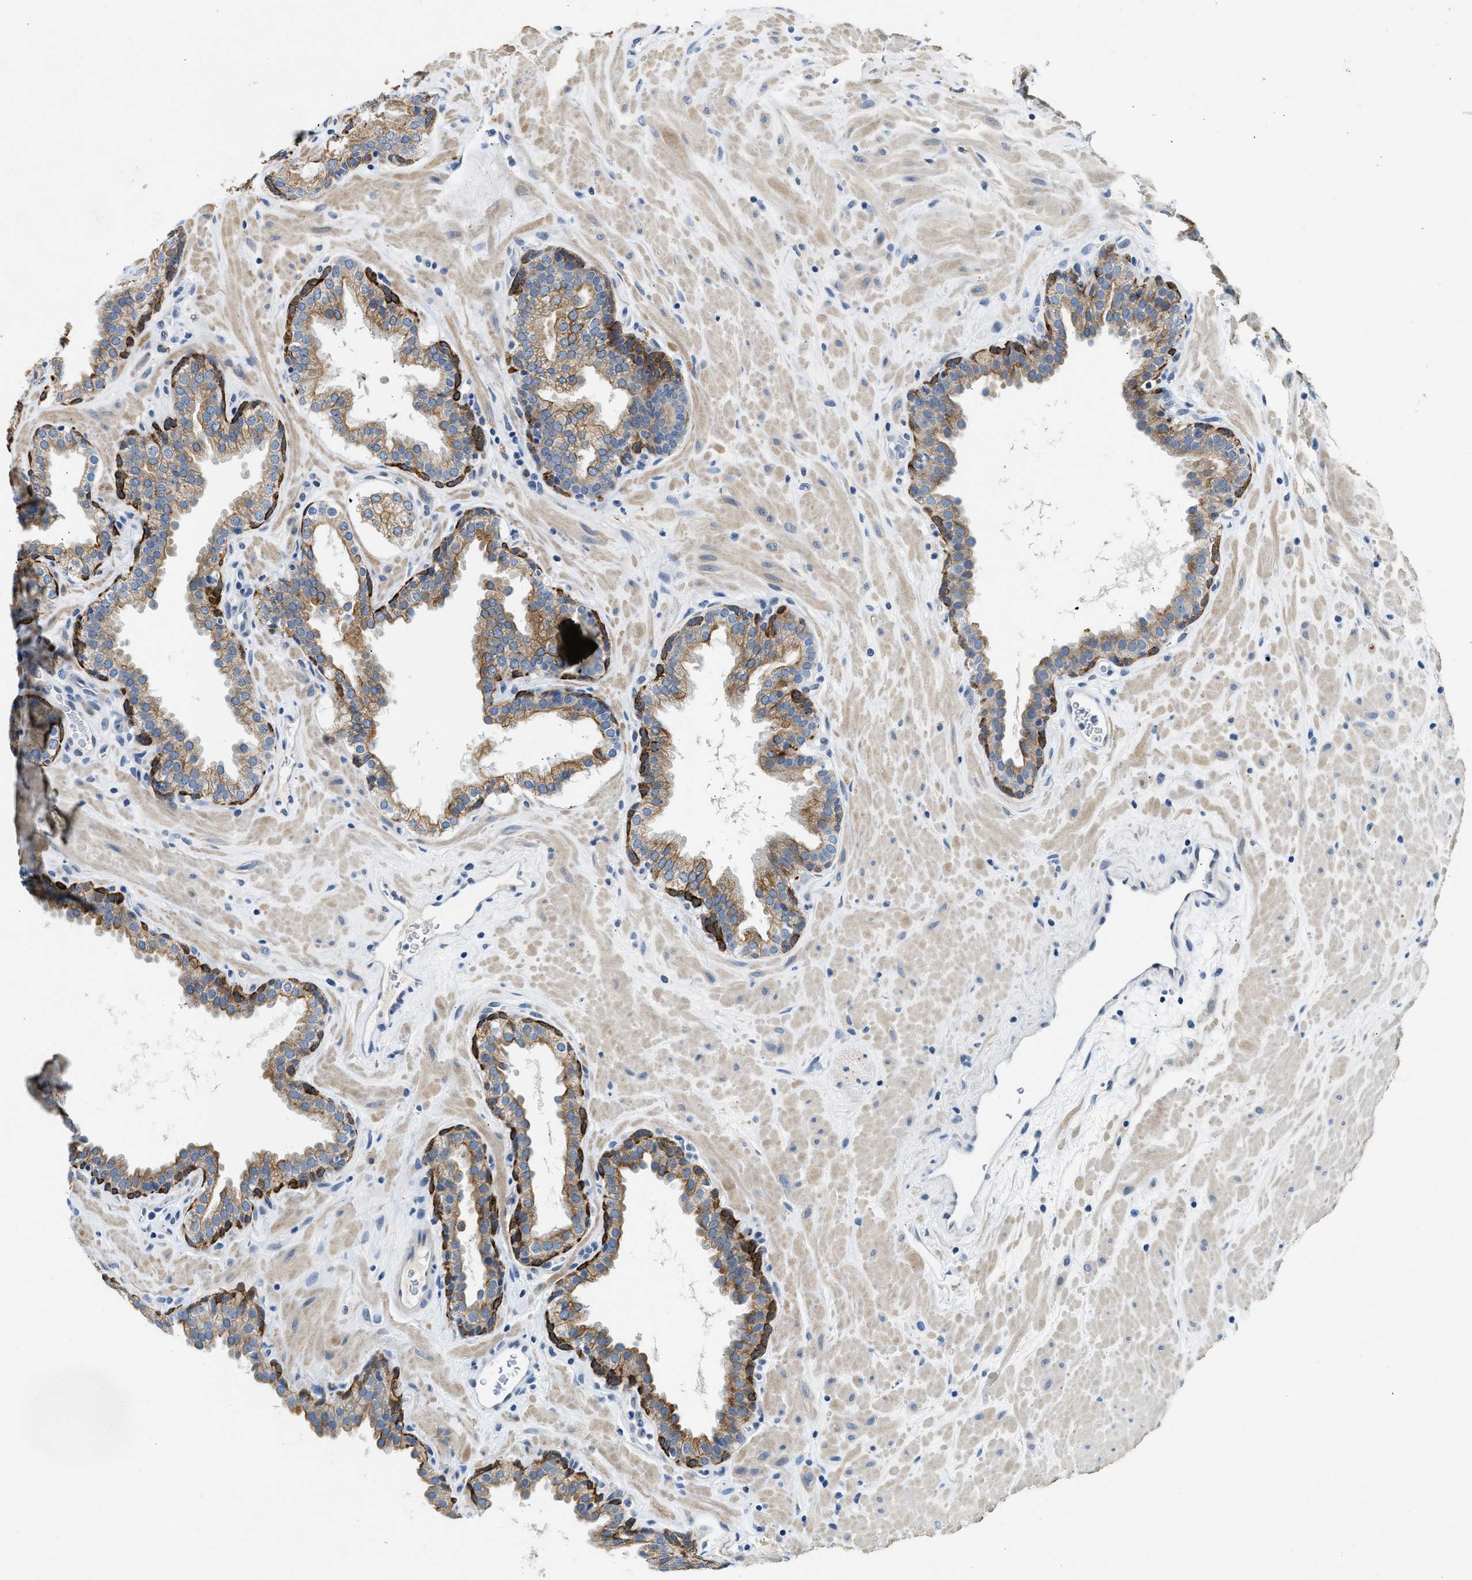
{"staining": {"intensity": "strong", "quantity": "25%-75%", "location": "cytoplasmic/membranous"}, "tissue": "prostate", "cell_type": "Glandular cells", "image_type": "normal", "snomed": [{"axis": "morphology", "description": "Normal tissue, NOS"}, {"axis": "topography", "description": "Prostate"}], "caption": "The immunohistochemical stain labels strong cytoplasmic/membranous expression in glandular cells of unremarkable prostate. Using DAB (brown) and hematoxylin (blue) stains, captured at high magnification using brightfield microscopy.", "gene": "CFAP20", "patient": {"sex": "male", "age": 51}}